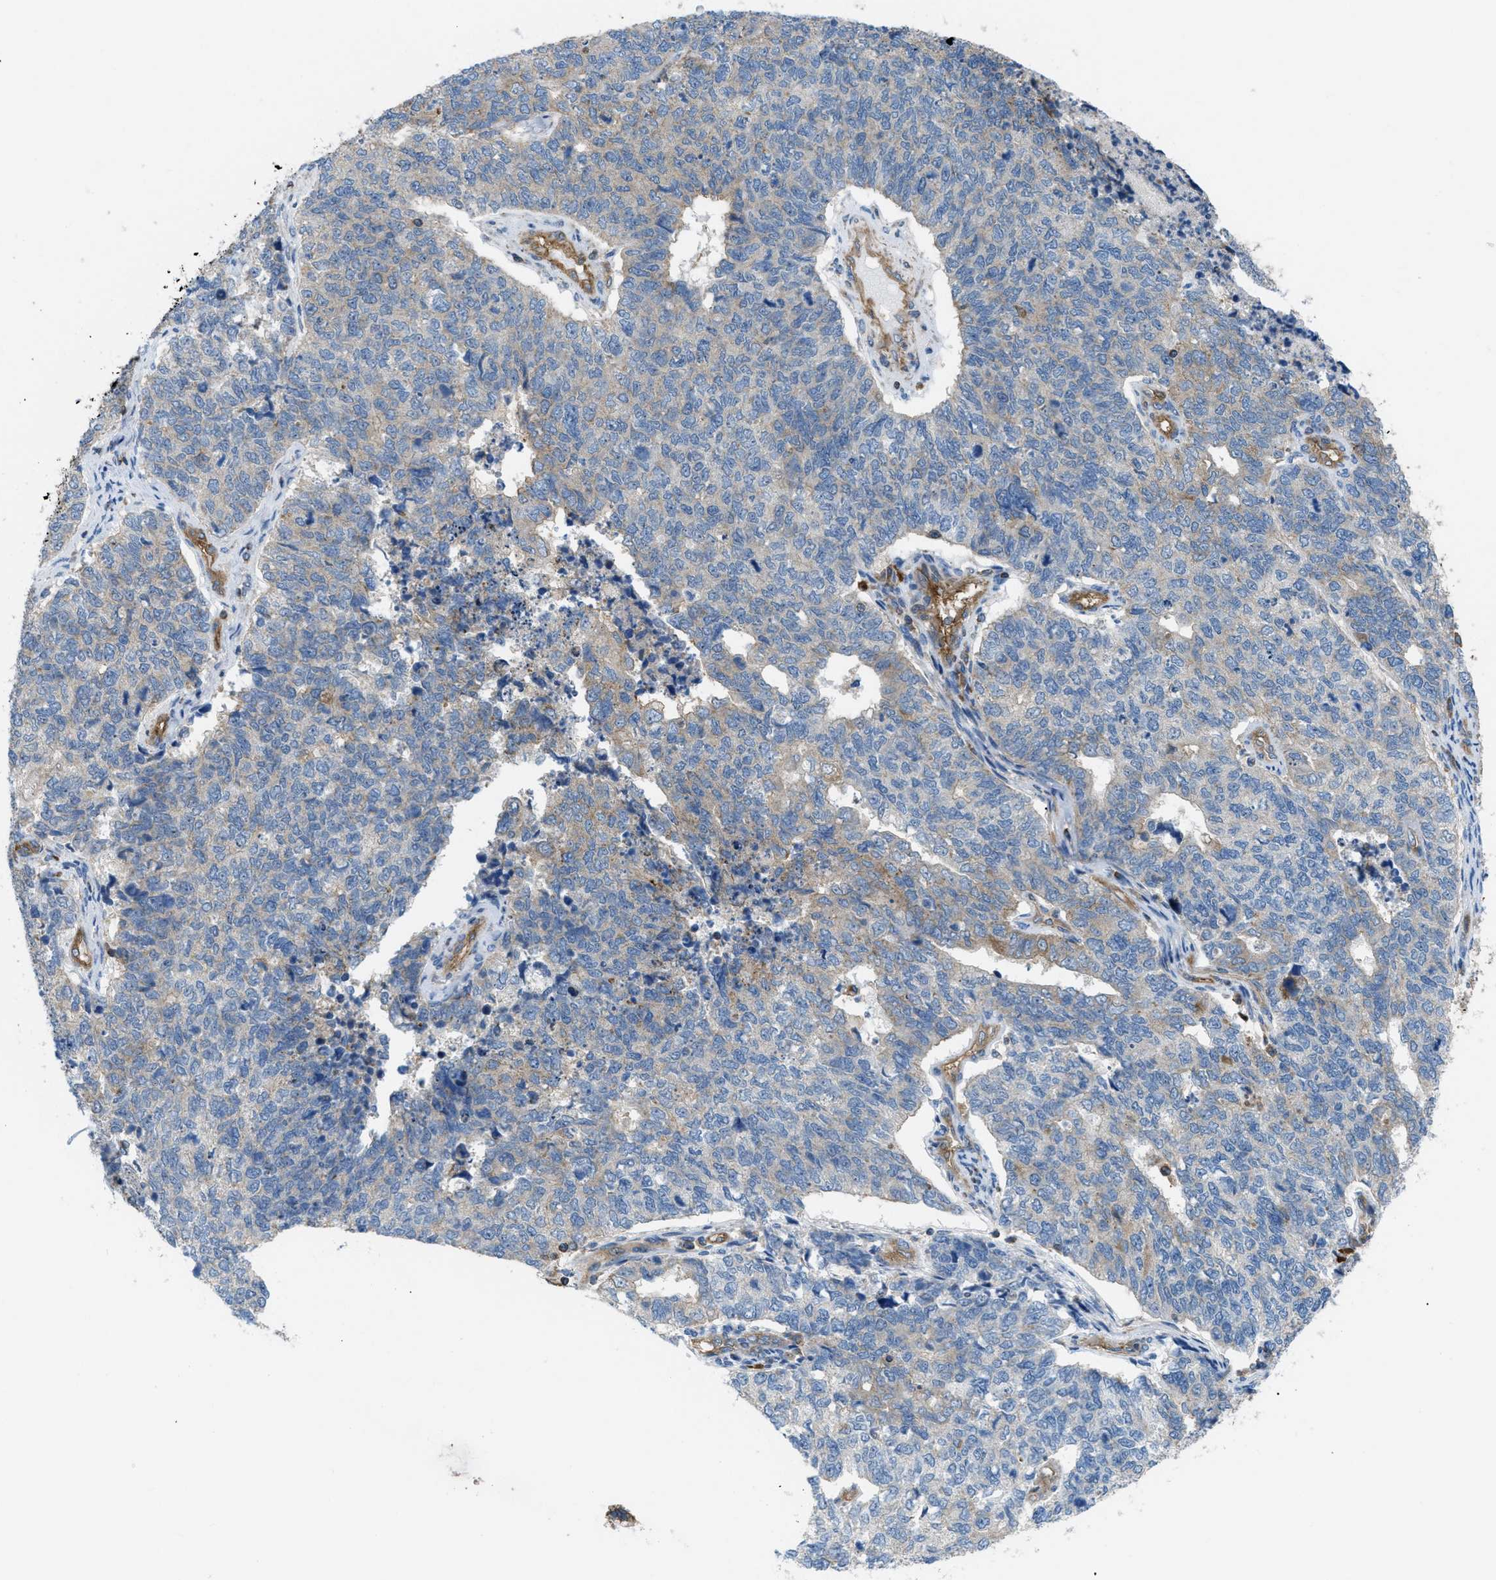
{"staining": {"intensity": "weak", "quantity": "<25%", "location": "cytoplasmic/membranous"}, "tissue": "cervical cancer", "cell_type": "Tumor cells", "image_type": "cancer", "snomed": [{"axis": "morphology", "description": "Squamous cell carcinoma, NOS"}, {"axis": "topography", "description": "Cervix"}], "caption": "Image shows no significant protein positivity in tumor cells of cervical cancer (squamous cell carcinoma).", "gene": "ATP2A3", "patient": {"sex": "female", "age": 63}}